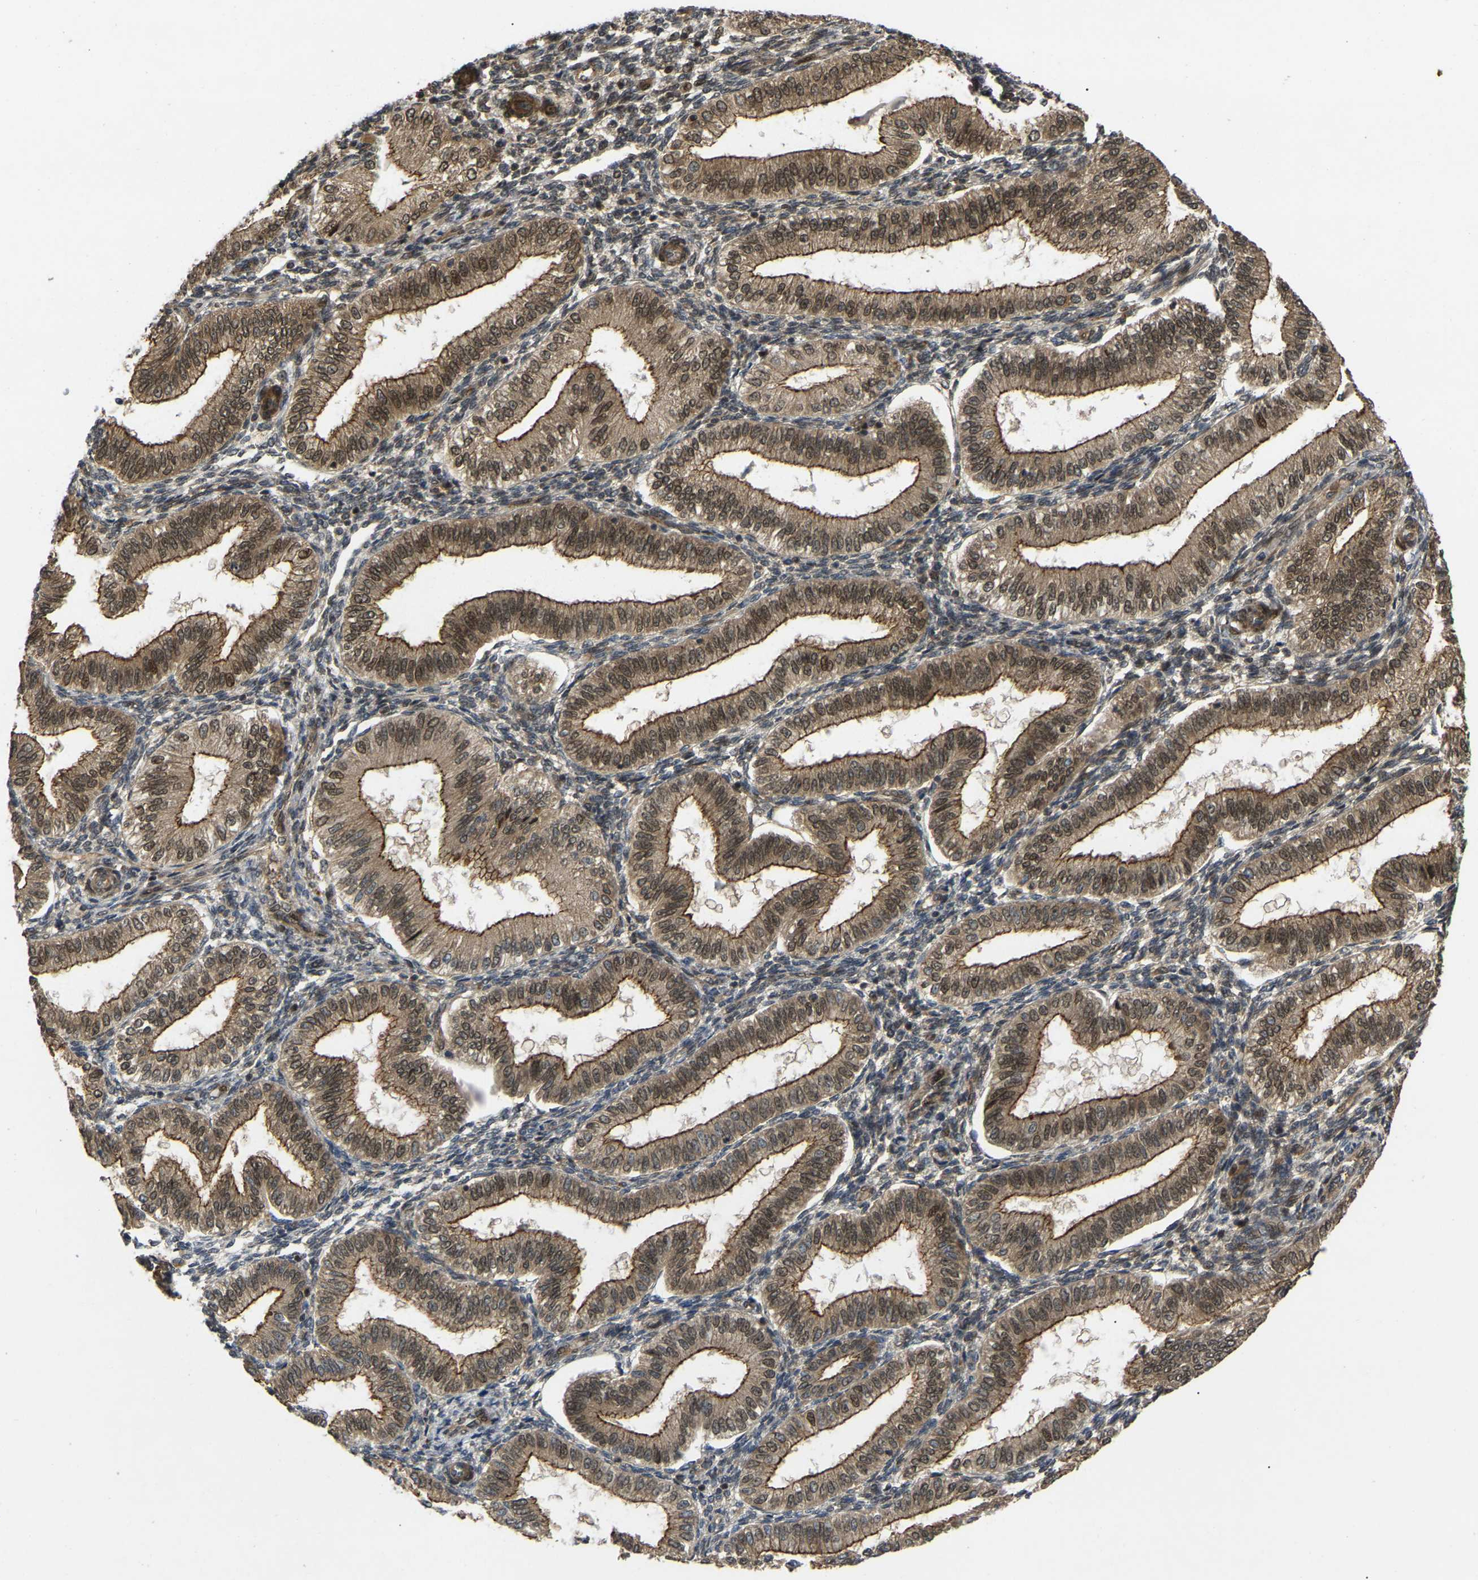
{"staining": {"intensity": "moderate", "quantity": ">75%", "location": "cytoplasmic/membranous,nuclear"}, "tissue": "endometrium", "cell_type": "Cells in endometrial stroma", "image_type": "normal", "snomed": [{"axis": "morphology", "description": "Normal tissue, NOS"}, {"axis": "topography", "description": "Endometrium"}], "caption": "Immunohistochemistry staining of benign endometrium, which reveals medium levels of moderate cytoplasmic/membranous,nuclear positivity in about >75% of cells in endometrial stroma indicating moderate cytoplasmic/membranous,nuclear protein staining. The staining was performed using DAB (brown) for protein detection and nuclei were counterstained in hematoxylin (blue).", "gene": "KIAA1549", "patient": {"sex": "female", "age": 39}}